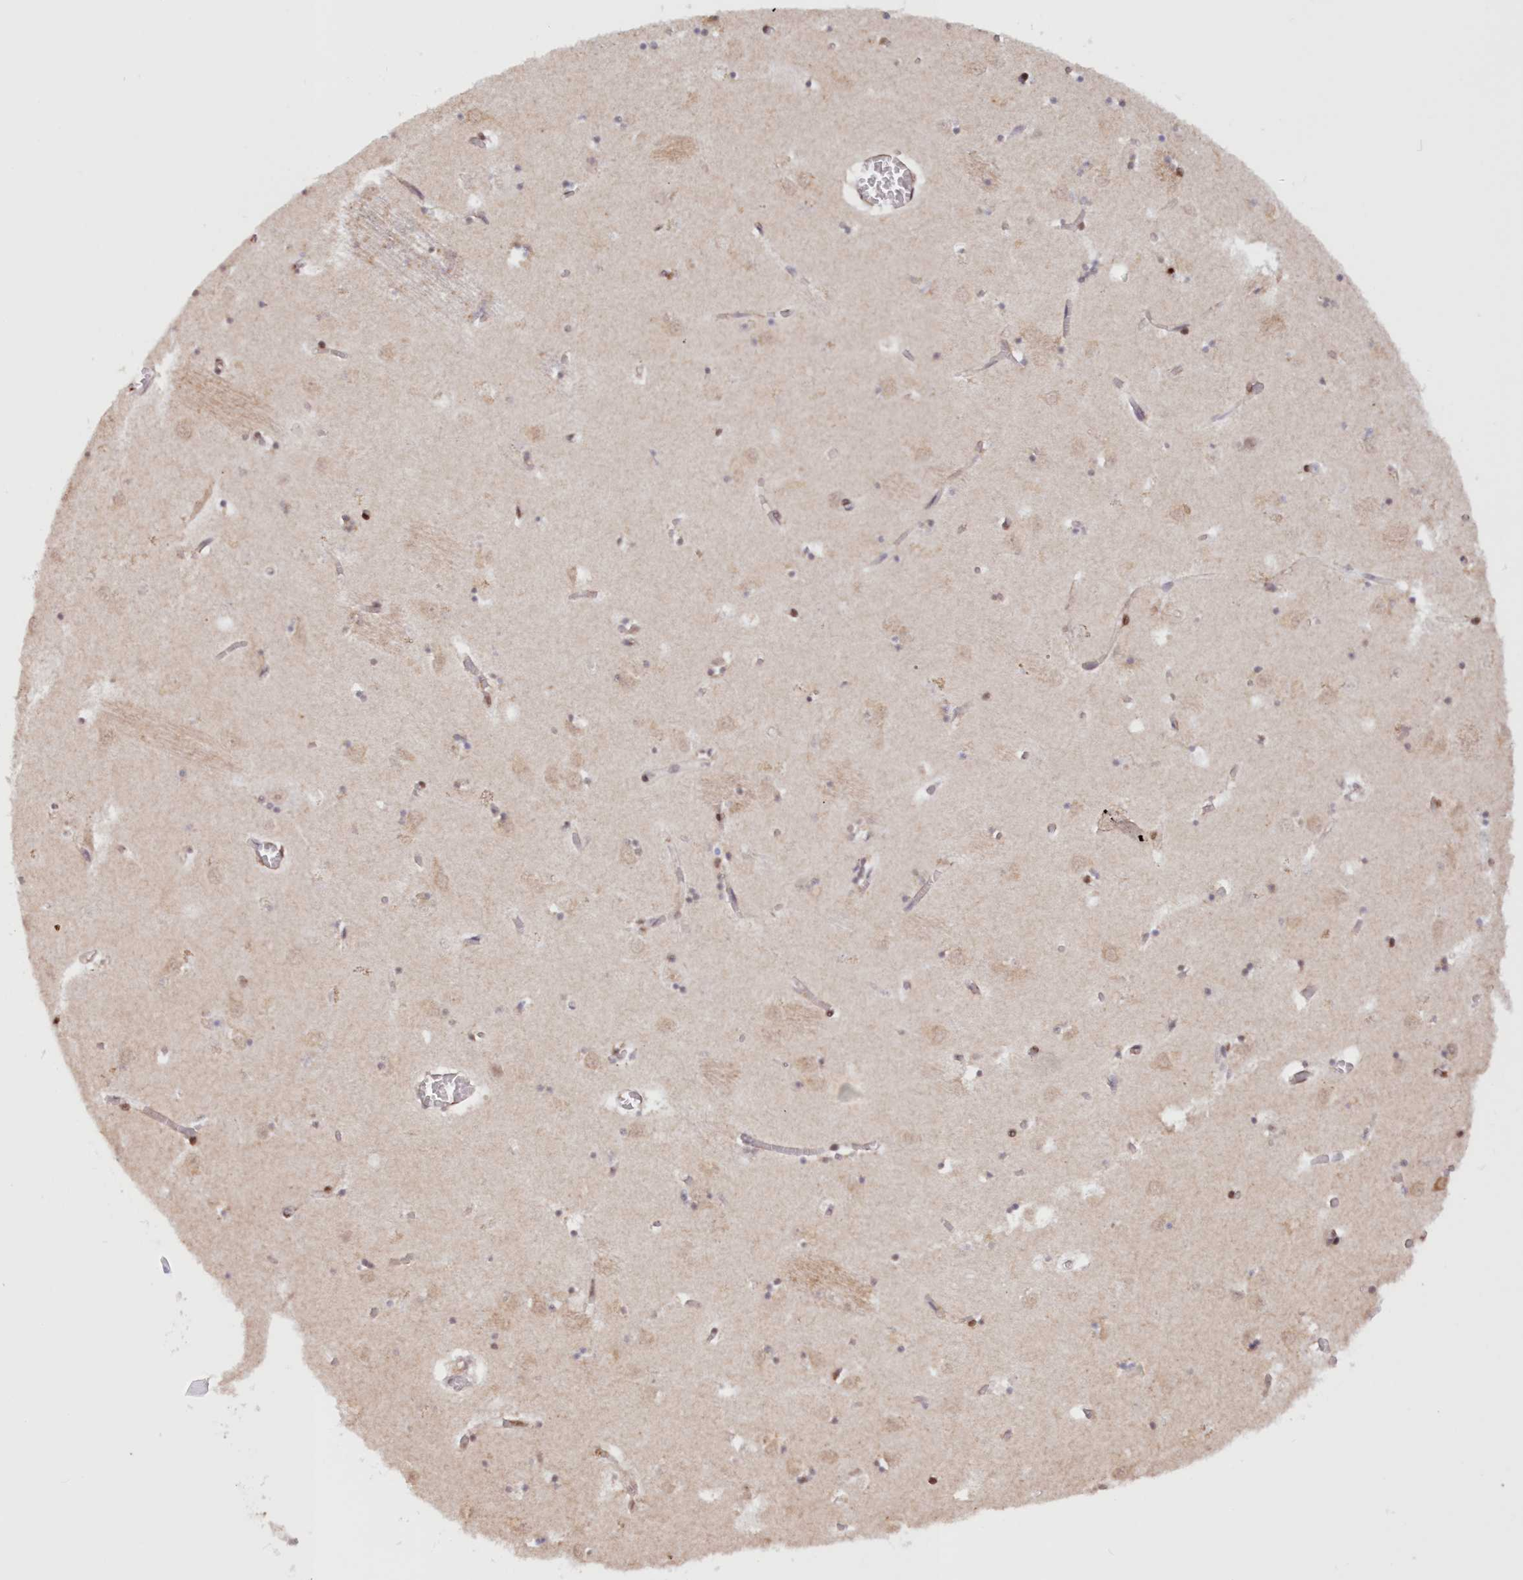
{"staining": {"intensity": "moderate", "quantity": "<25%", "location": "nuclear"}, "tissue": "caudate", "cell_type": "Glial cells", "image_type": "normal", "snomed": [{"axis": "morphology", "description": "Normal tissue, NOS"}, {"axis": "topography", "description": "Lateral ventricle wall"}], "caption": "Protein staining displays moderate nuclear expression in approximately <25% of glial cells in benign caudate.", "gene": "POLR2B", "patient": {"sex": "male", "age": 70}}